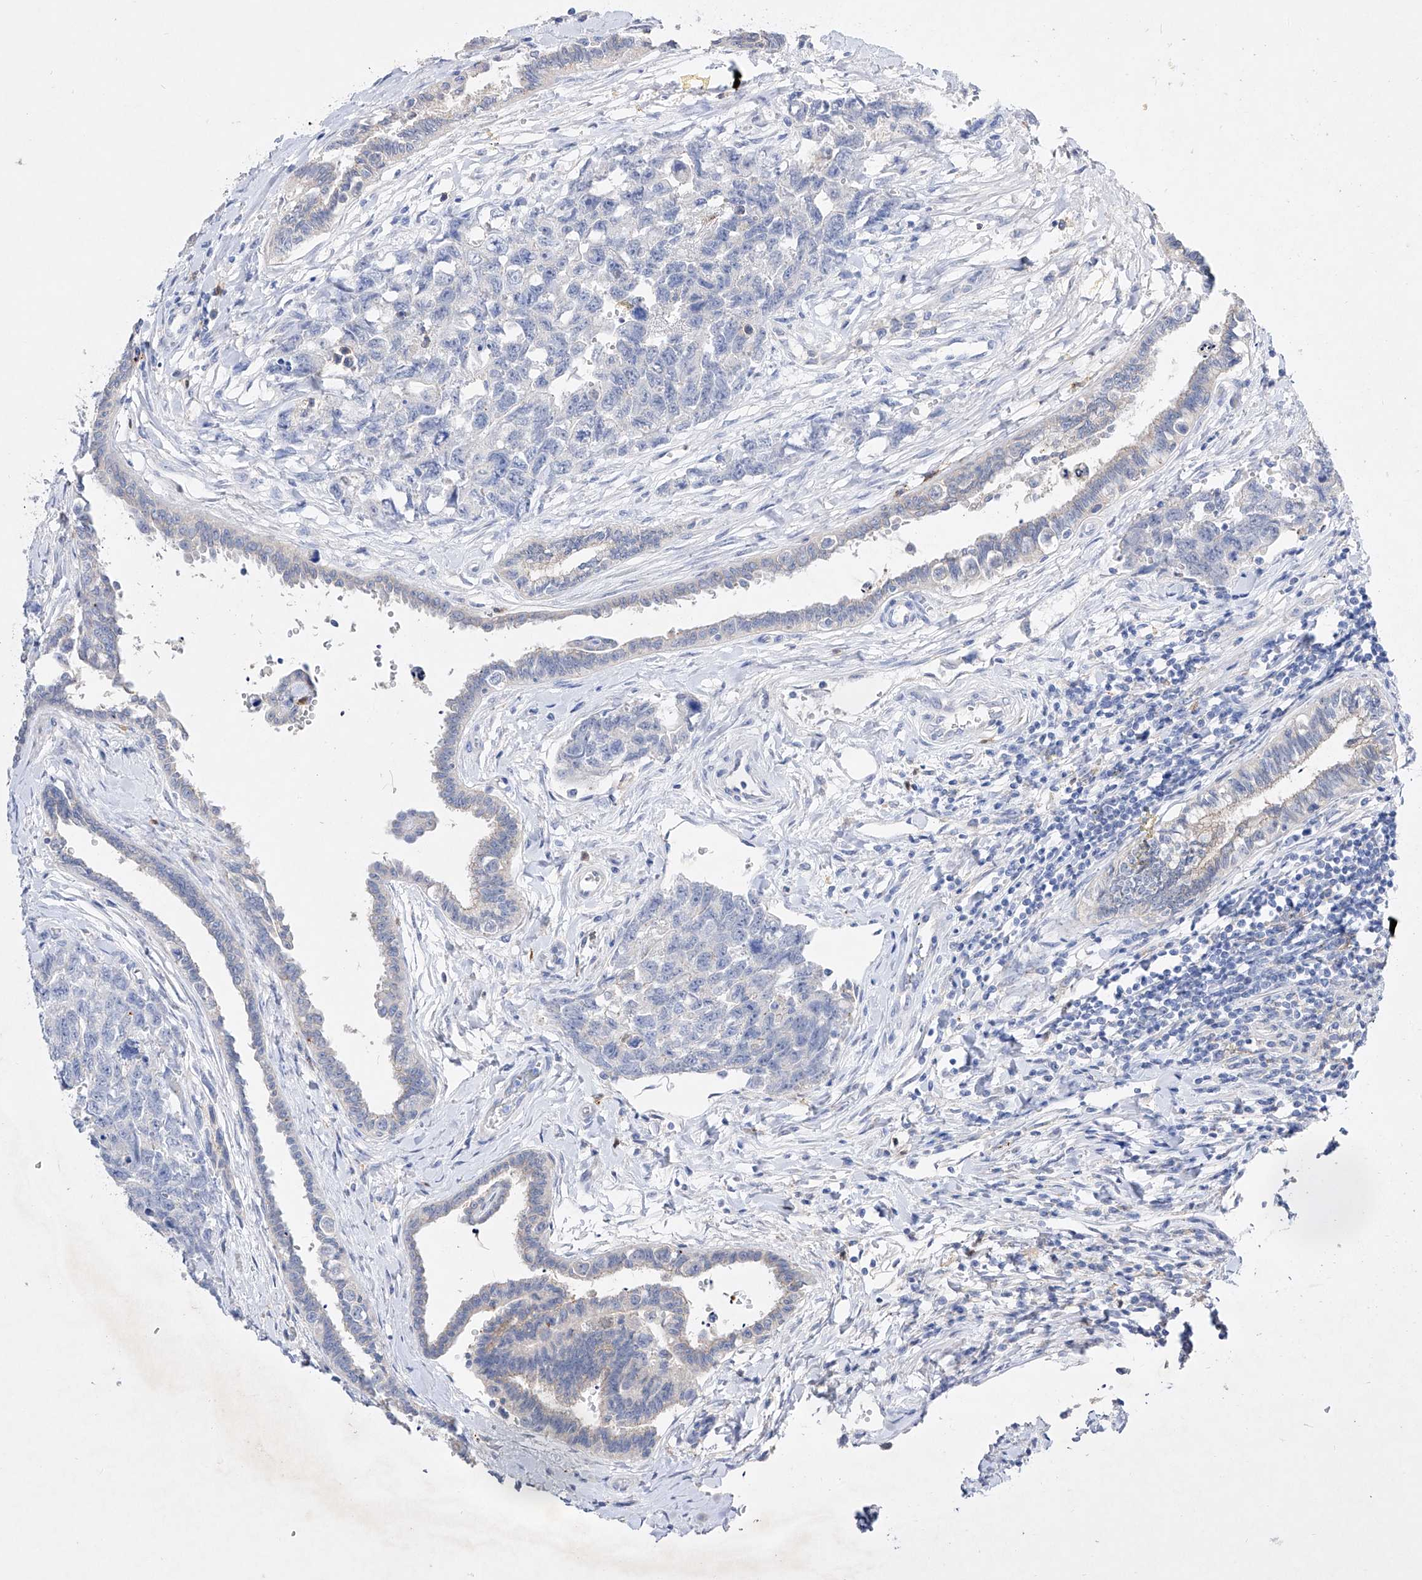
{"staining": {"intensity": "negative", "quantity": "none", "location": "none"}, "tissue": "testis cancer", "cell_type": "Tumor cells", "image_type": "cancer", "snomed": [{"axis": "morphology", "description": "Carcinoma, Embryonal, NOS"}, {"axis": "topography", "description": "Testis"}], "caption": "Immunohistochemistry (IHC) histopathology image of neoplastic tissue: embryonal carcinoma (testis) stained with DAB shows no significant protein expression in tumor cells.", "gene": "TM7SF2", "patient": {"sex": "male", "age": 31}}